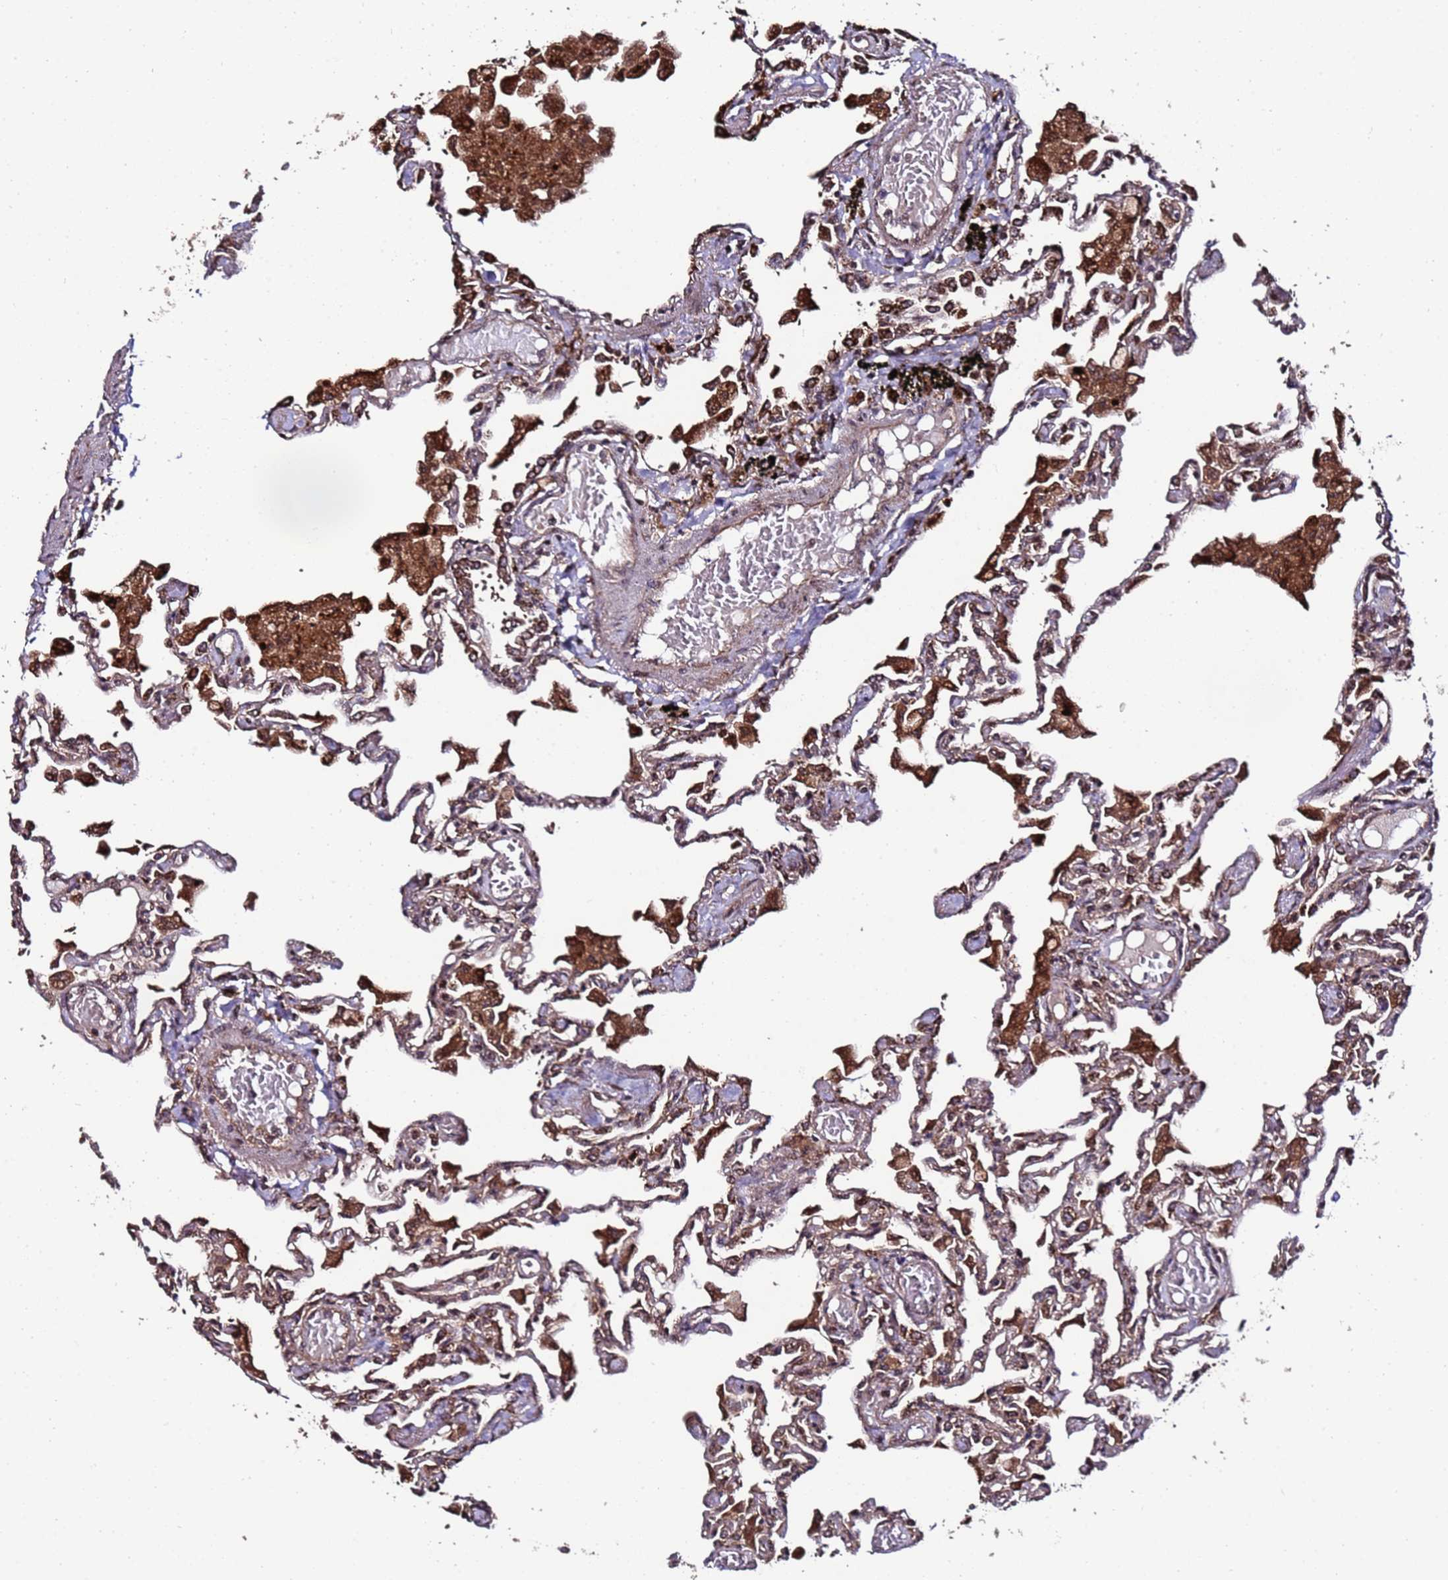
{"staining": {"intensity": "moderate", "quantity": "25%-75%", "location": "cytoplasmic/membranous"}, "tissue": "lung", "cell_type": "Alveolar cells", "image_type": "normal", "snomed": [{"axis": "morphology", "description": "Normal tissue, NOS"}, {"axis": "topography", "description": "Bronchus"}, {"axis": "topography", "description": "Lung"}], "caption": "High-power microscopy captured an IHC photomicrograph of unremarkable lung, revealing moderate cytoplasmic/membranous staining in approximately 25%-75% of alveolar cells.", "gene": "PRODH", "patient": {"sex": "female", "age": 49}}